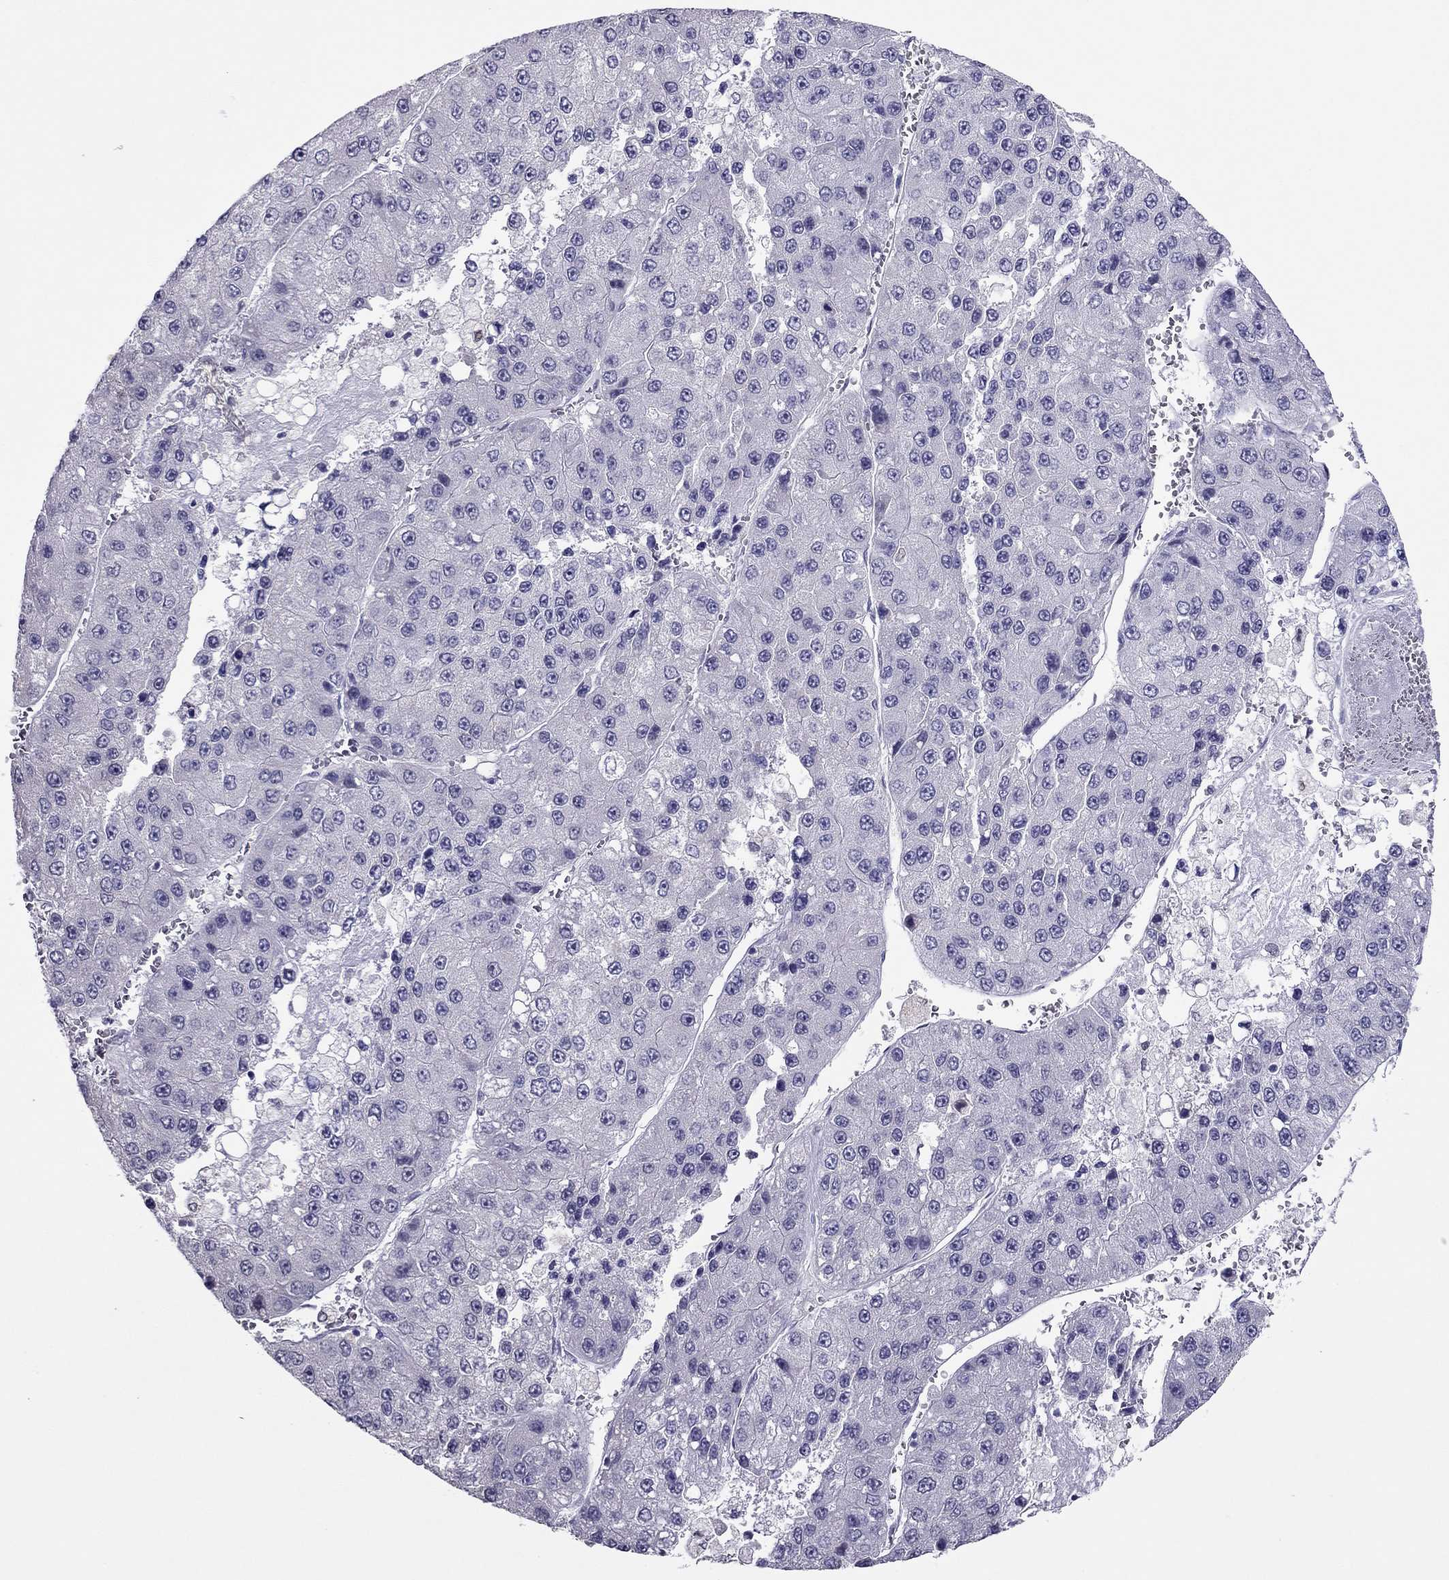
{"staining": {"intensity": "negative", "quantity": "none", "location": "none"}, "tissue": "liver cancer", "cell_type": "Tumor cells", "image_type": "cancer", "snomed": [{"axis": "morphology", "description": "Carcinoma, Hepatocellular, NOS"}, {"axis": "topography", "description": "Liver"}], "caption": "There is no significant expression in tumor cells of liver cancer (hepatocellular carcinoma).", "gene": "SPINT3", "patient": {"sex": "female", "age": 73}}